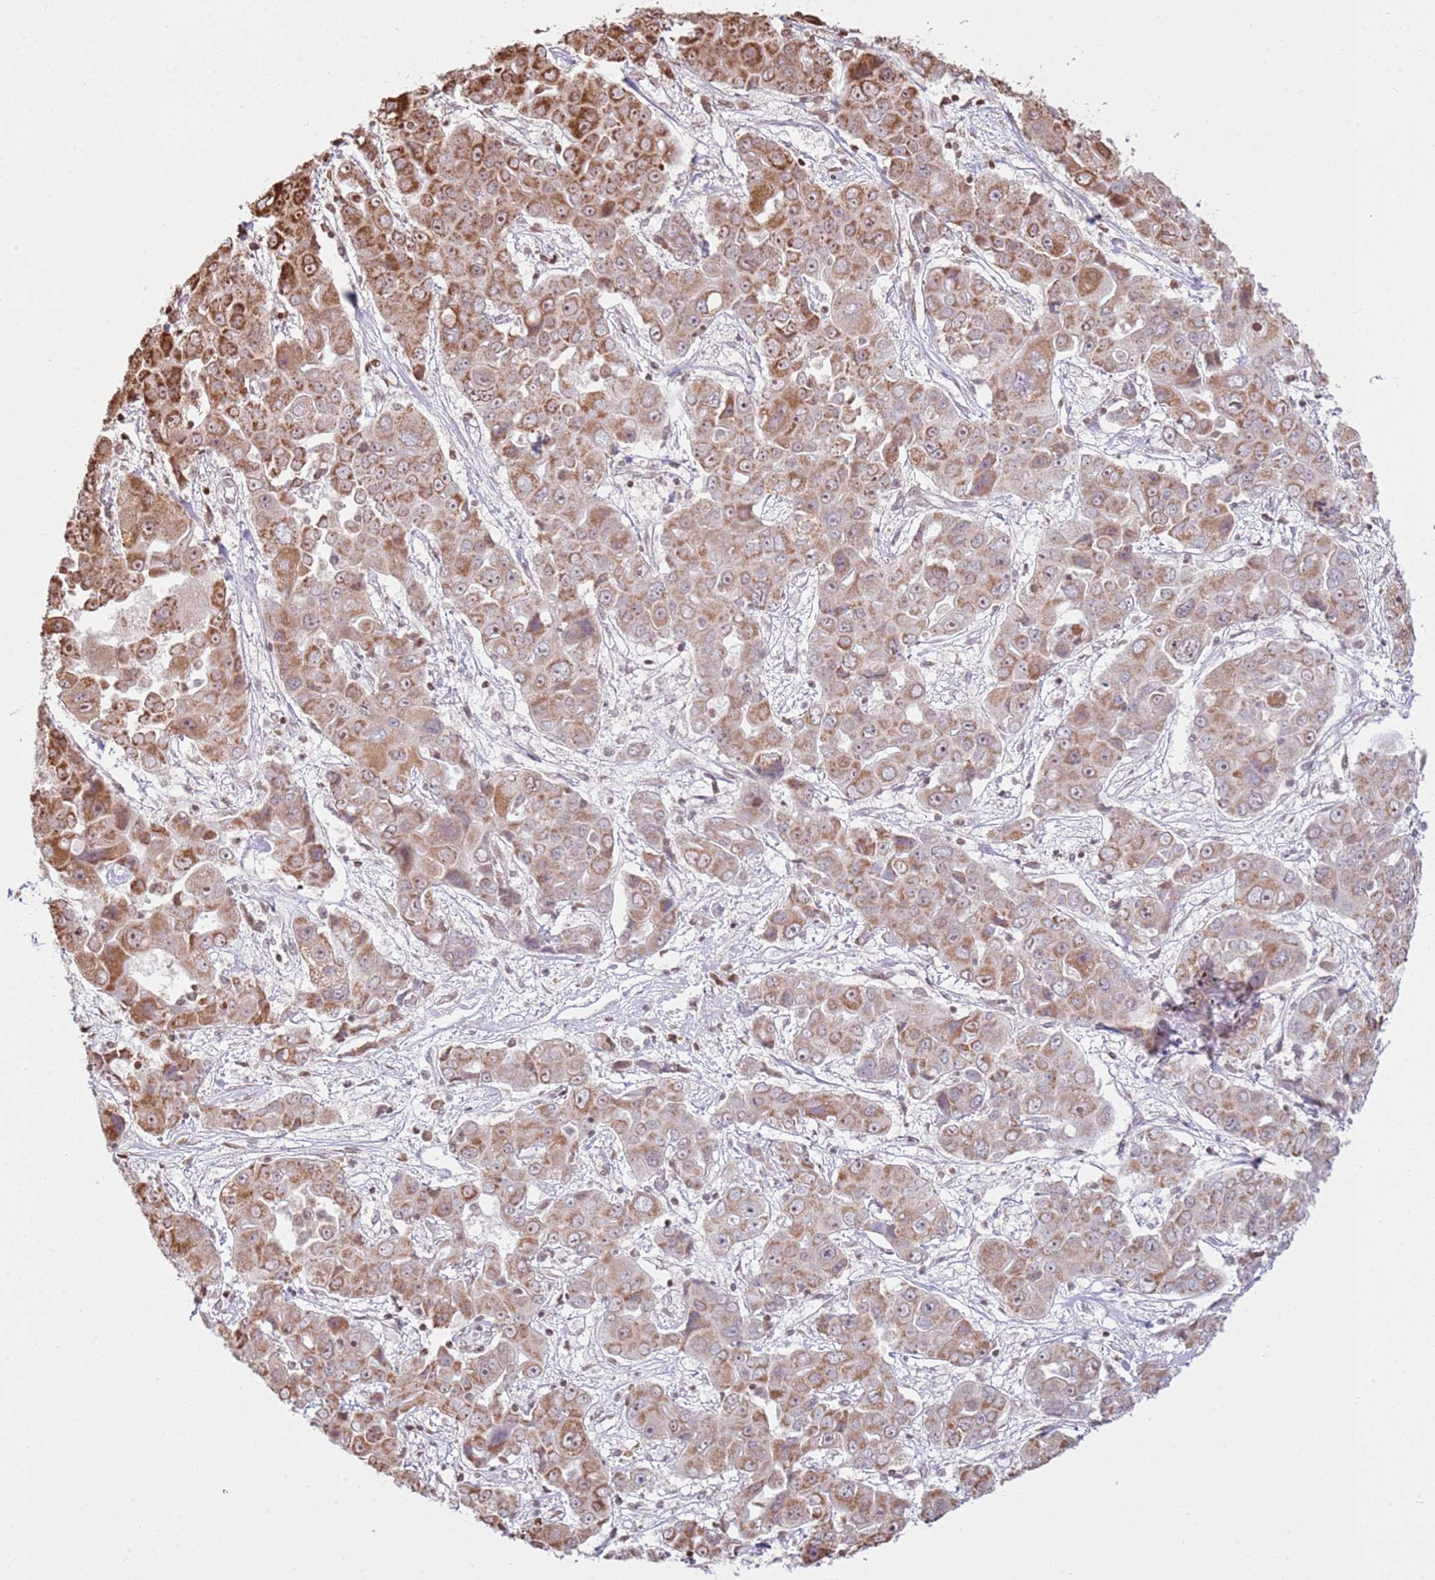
{"staining": {"intensity": "moderate", "quantity": ">75%", "location": "cytoplasmic/membranous,nuclear"}, "tissue": "liver cancer", "cell_type": "Tumor cells", "image_type": "cancer", "snomed": [{"axis": "morphology", "description": "Cholangiocarcinoma"}, {"axis": "topography", "description": "Liver"}], "caption": "Moderate cytoplasmic/membranous and nuclear protein positivity is seen in about >75% of tumor cells in liver cancer (cholangiocarcinoma). (Brightfield microscopy of DAB IHC at high magnification).", "gene": "SCAF1", "patient": {"sex": "male", "age": 67}}